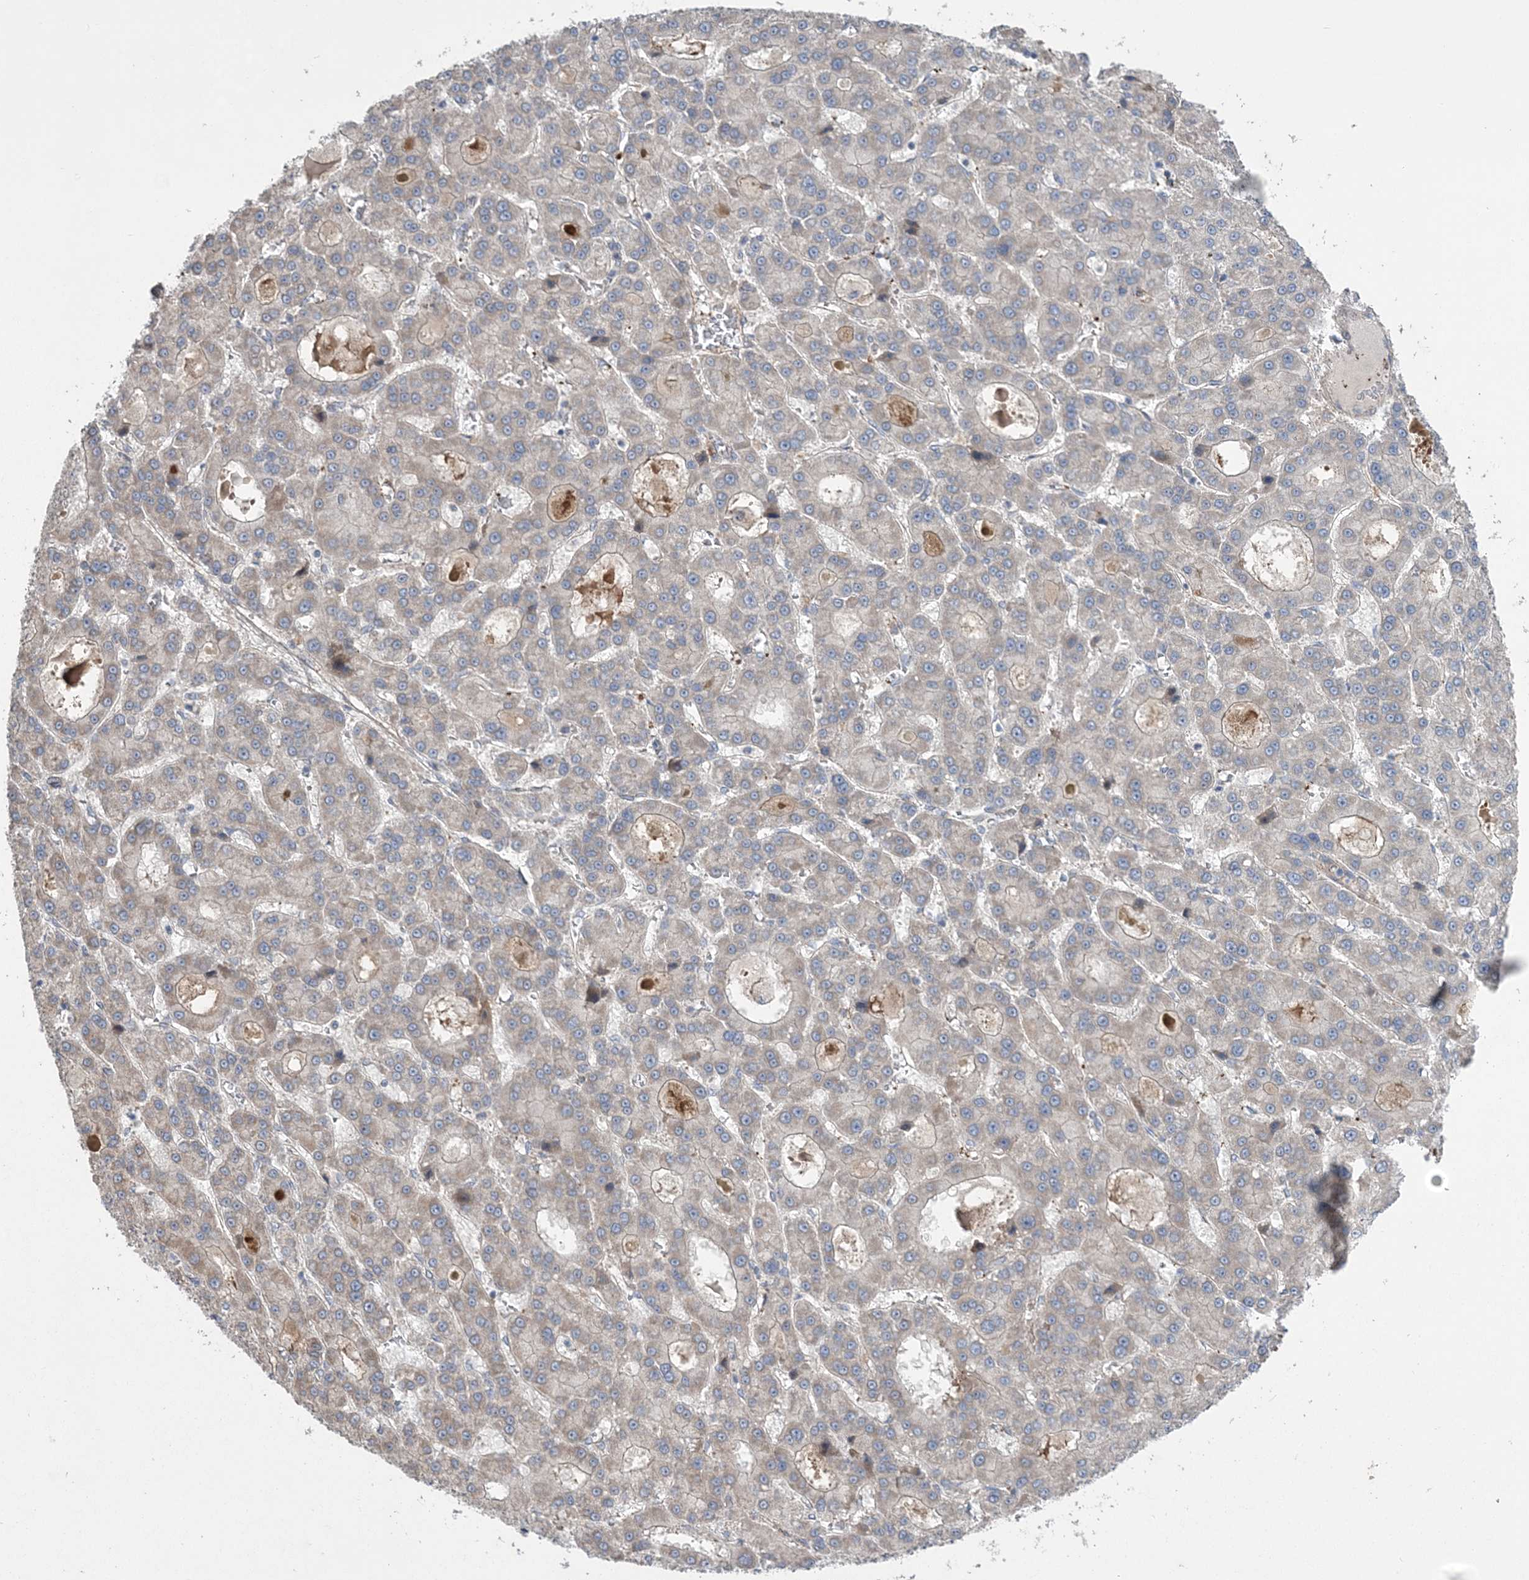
{"staining": {"intensity": "weak", "quantity": "<25%", "location": "cytoplasmic/membranous"}, "tissue": "liver cancer", "cell_type": "Tumor cells", "image_type": "cancer", "snomed": [{"axis": "morphology", "description": "Carcinoma, Hepatocellular, NOS"}, {"axis": "topography", "description": "Liver"}], "caption": "Immunohistochemical staining of liver cancer (hepatocellular carcinoma) exhibits no significant positivity in tumor cells.", "gene": "MTRF1L", "patient": {"sex": "male", "age": 70}}